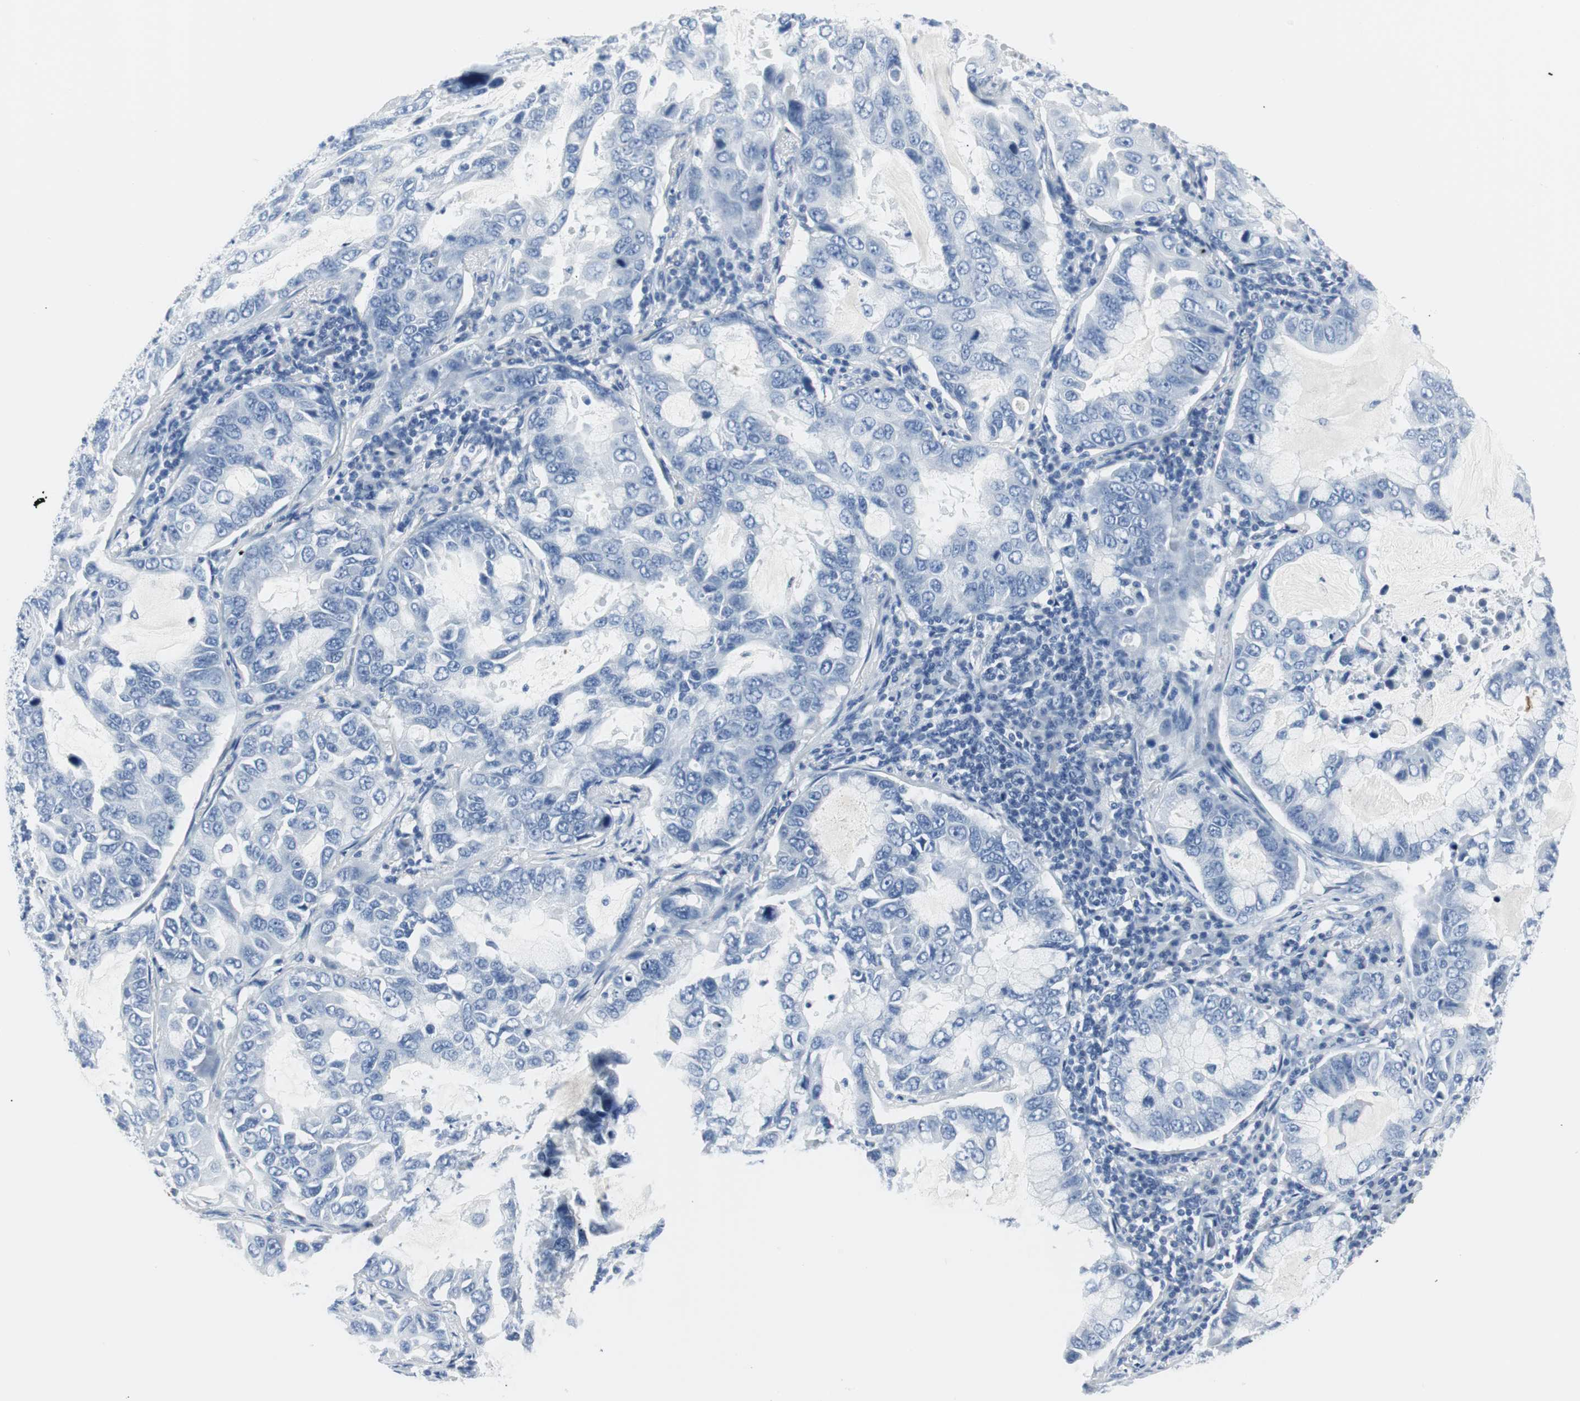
{"staining": {"intensity": "negative", "quantity": "none", "location": "none"}, "tissue": "lung cancer", "cell_type": "Tumor cells", "image_type": "cancer", "snomed": [{"axis": "morphology", "description": "Adenocarcinoma, NOS"}, {"axis": "topography", "description": "Lung"}], "caption": "A photomicrograph of adenocarcinoma (lung) stained for a protein reveals no brown staining in tumor cells.", "gene": "GAP43", "patient": {"sex": "male", "age": 64}}